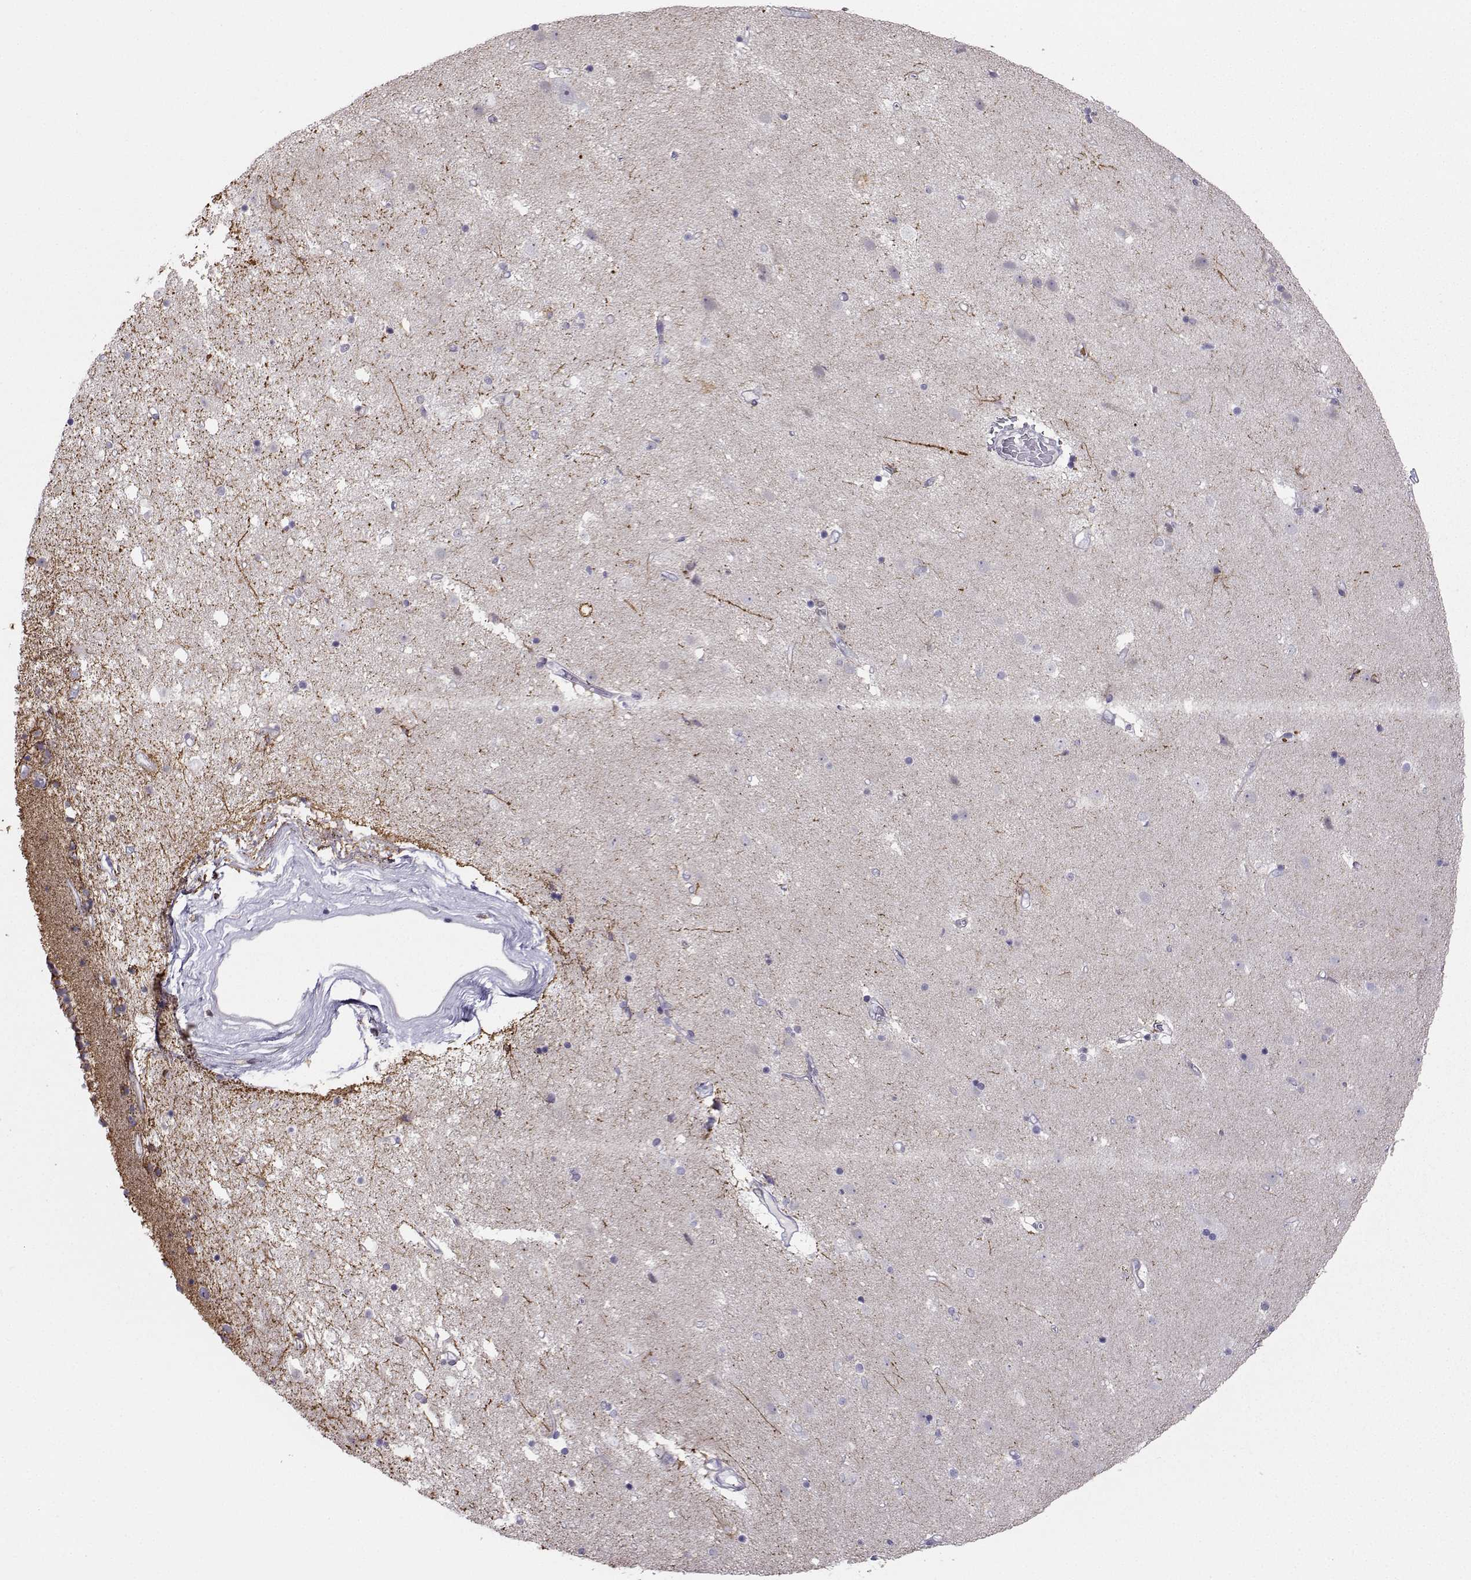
{"staining": {"intensity": "negative", "quantity": "none", "location": "none"}, "tissue": "caudate", "cell_type": "Glial cells", "image_type": "normal", "snomed": [{"axis": "morphology", "description": "Normal tissue, NOS"}, {"axis": "topography", "description": "Lateral ventricle wall"}], "caption": "Immunohistochemistry photomicrograph of benign caudate: human caudate stained with DAB (3,3'-diaminobenzidine) reveals no significant protein expression in glial cells.", "gene": "DCLK3", "patient": {"sex": "female", "age": 71}}